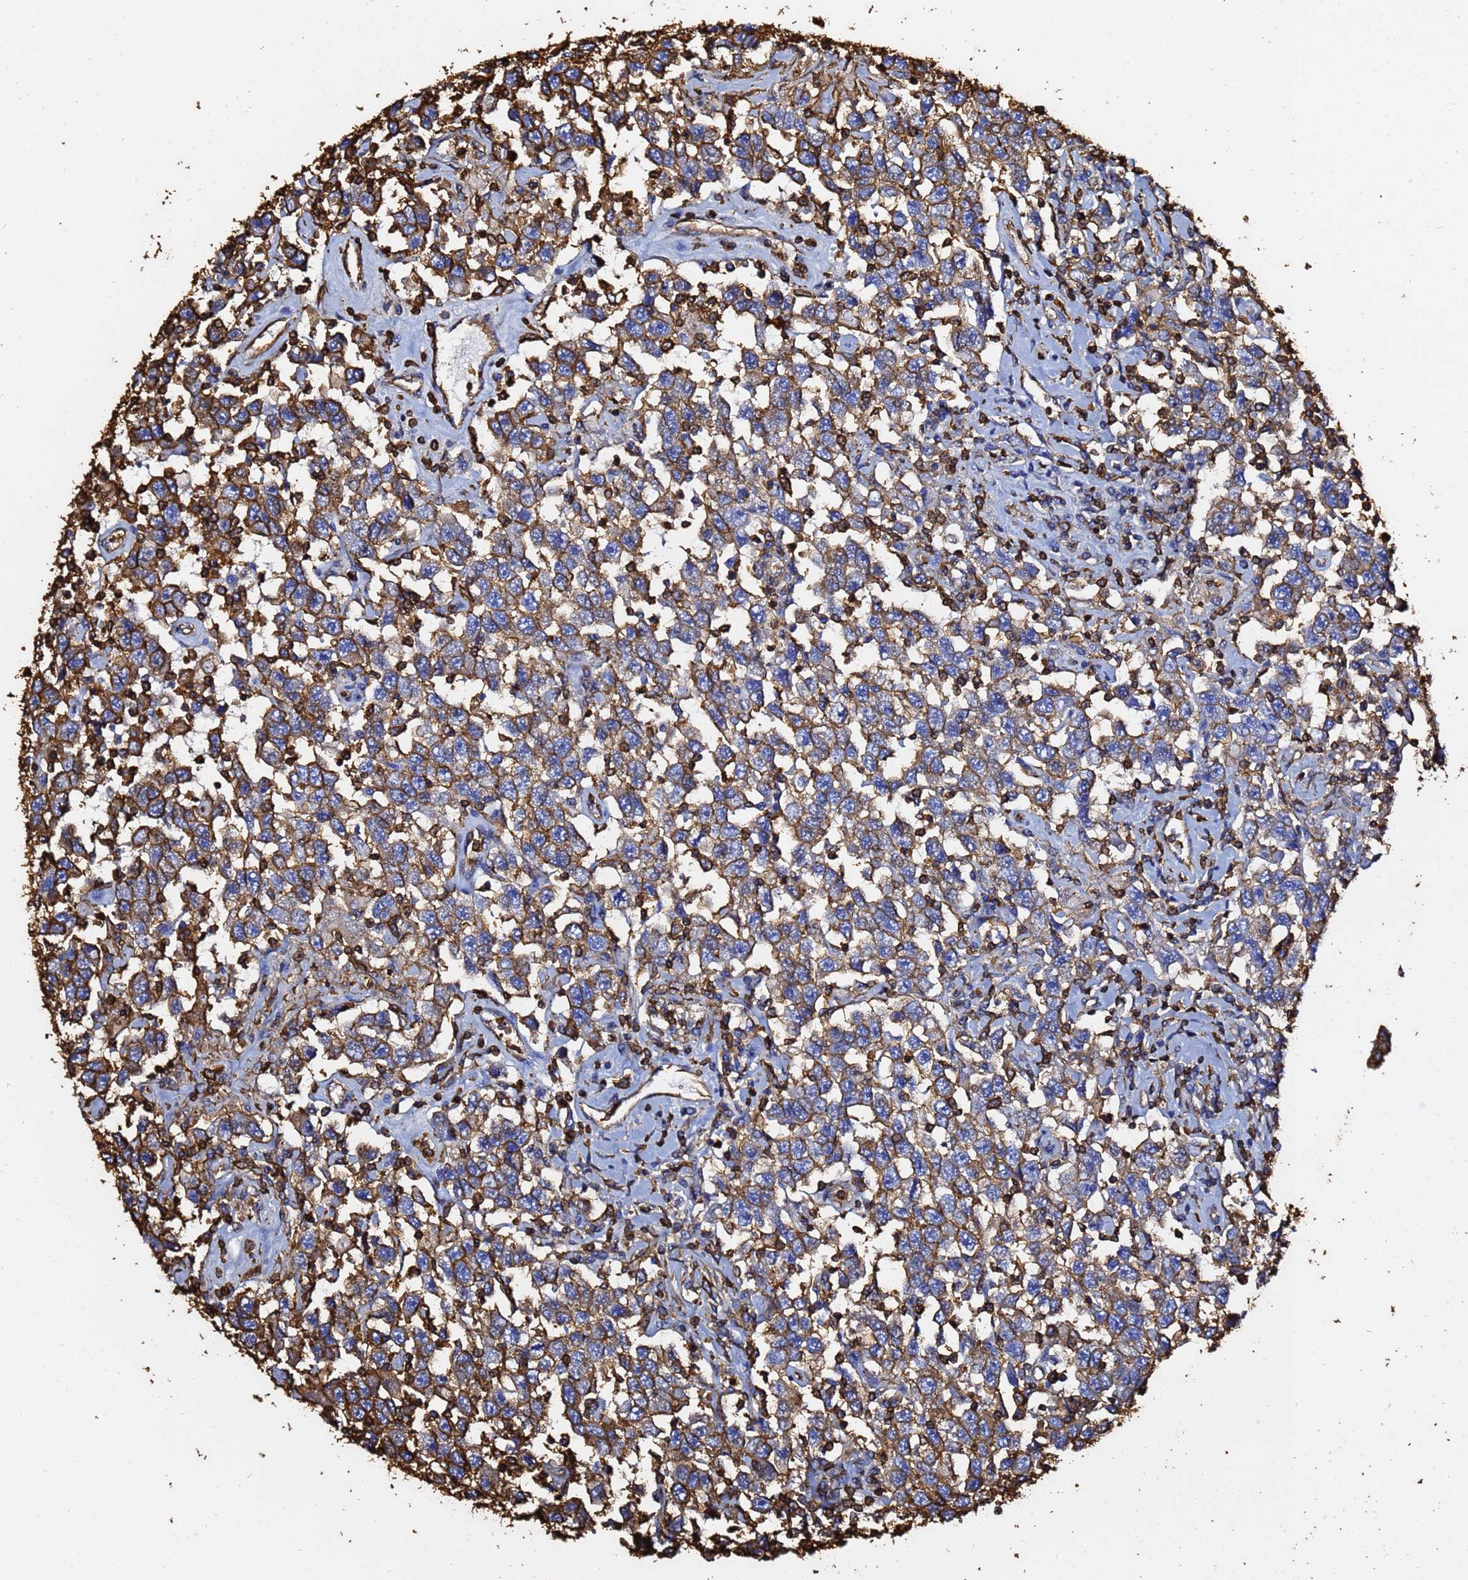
{"staining": {"intensity": "moderate", "quantity": ">75%", "location": "cytoplasmic/membranous"}, "tissue": "testis cancer", "cell_type": "Tumor cells", "image_type": "cancer", "snomed": [{"axis": "morphology", "description": "Seminoma, NOS"}, {"axis": "topography", "description": "Testis"}], "caption": "High-power microscopy captured an immunohistochemistry (IHC) micrograph of testis cancer (seminoma), revealing moderate cytoplasmic/membranous staining in approximately >75% of tumor cells.", "gene": "ACTB", "patient": {"sex": "male", "age": 41}}